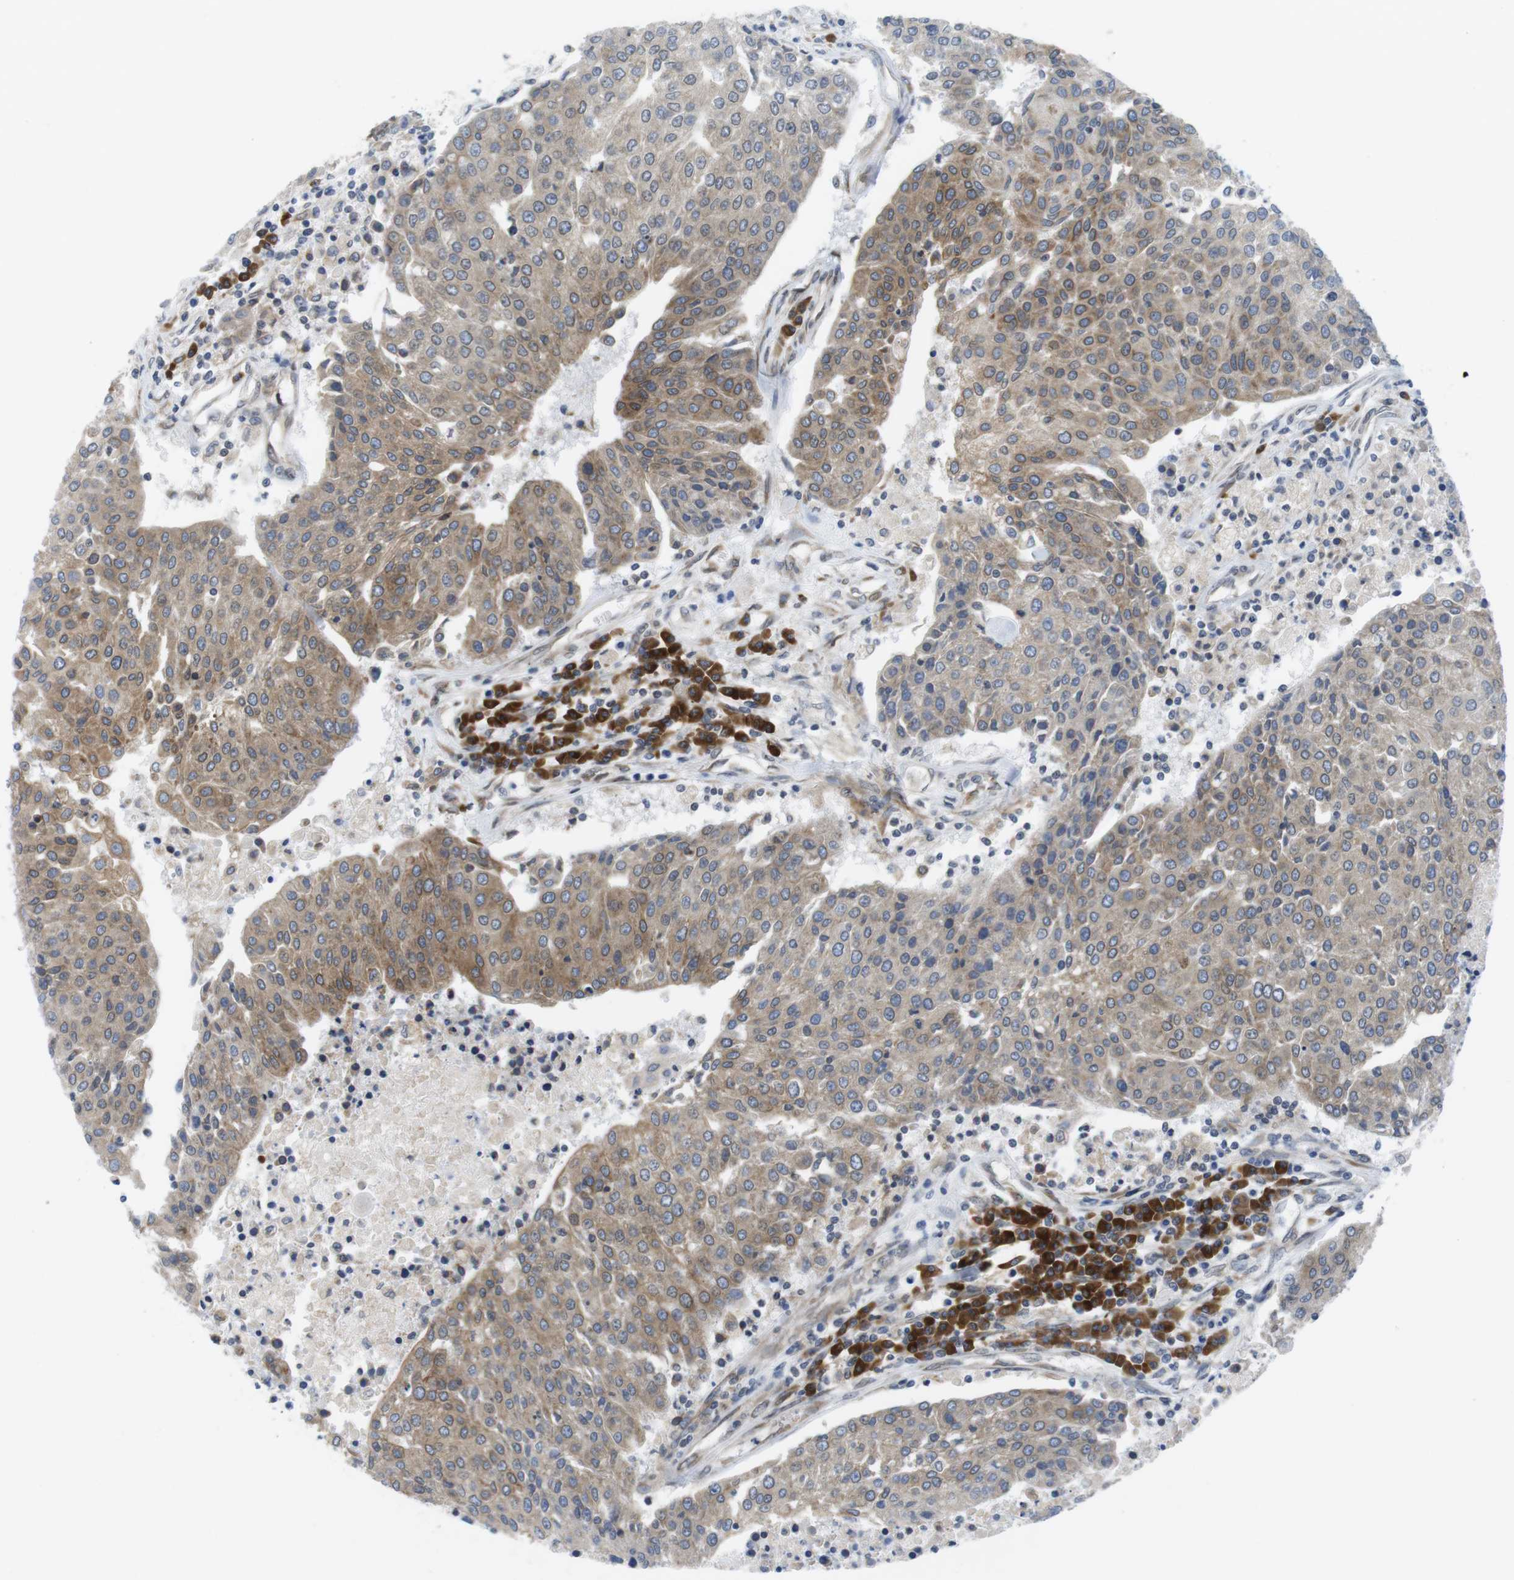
{"staining": {"intensity": "moderate", "quantity": "25%-75%", "location": "cytoplasmic/membranous"}, "tissue": "urothelial cancer", "cell_type": "Tumor cells", "image_type": "cancer", "snomed": [{"axis": "morphology", "description": "Urothelial carcinoma, High grade"}, {"axis": "topography", "description": "Urinary bladder"}], "caption": "Urothelial cancer stained for a protein shows moderate cytoplasmic/membranous positivity in tumor cells. (DAB (3,3'-diaminobenzidine) IHC with brightfield microscopy, high magnification).", "gene": "ERGIC3", "patient": {"sex": "female", "age": 85}}